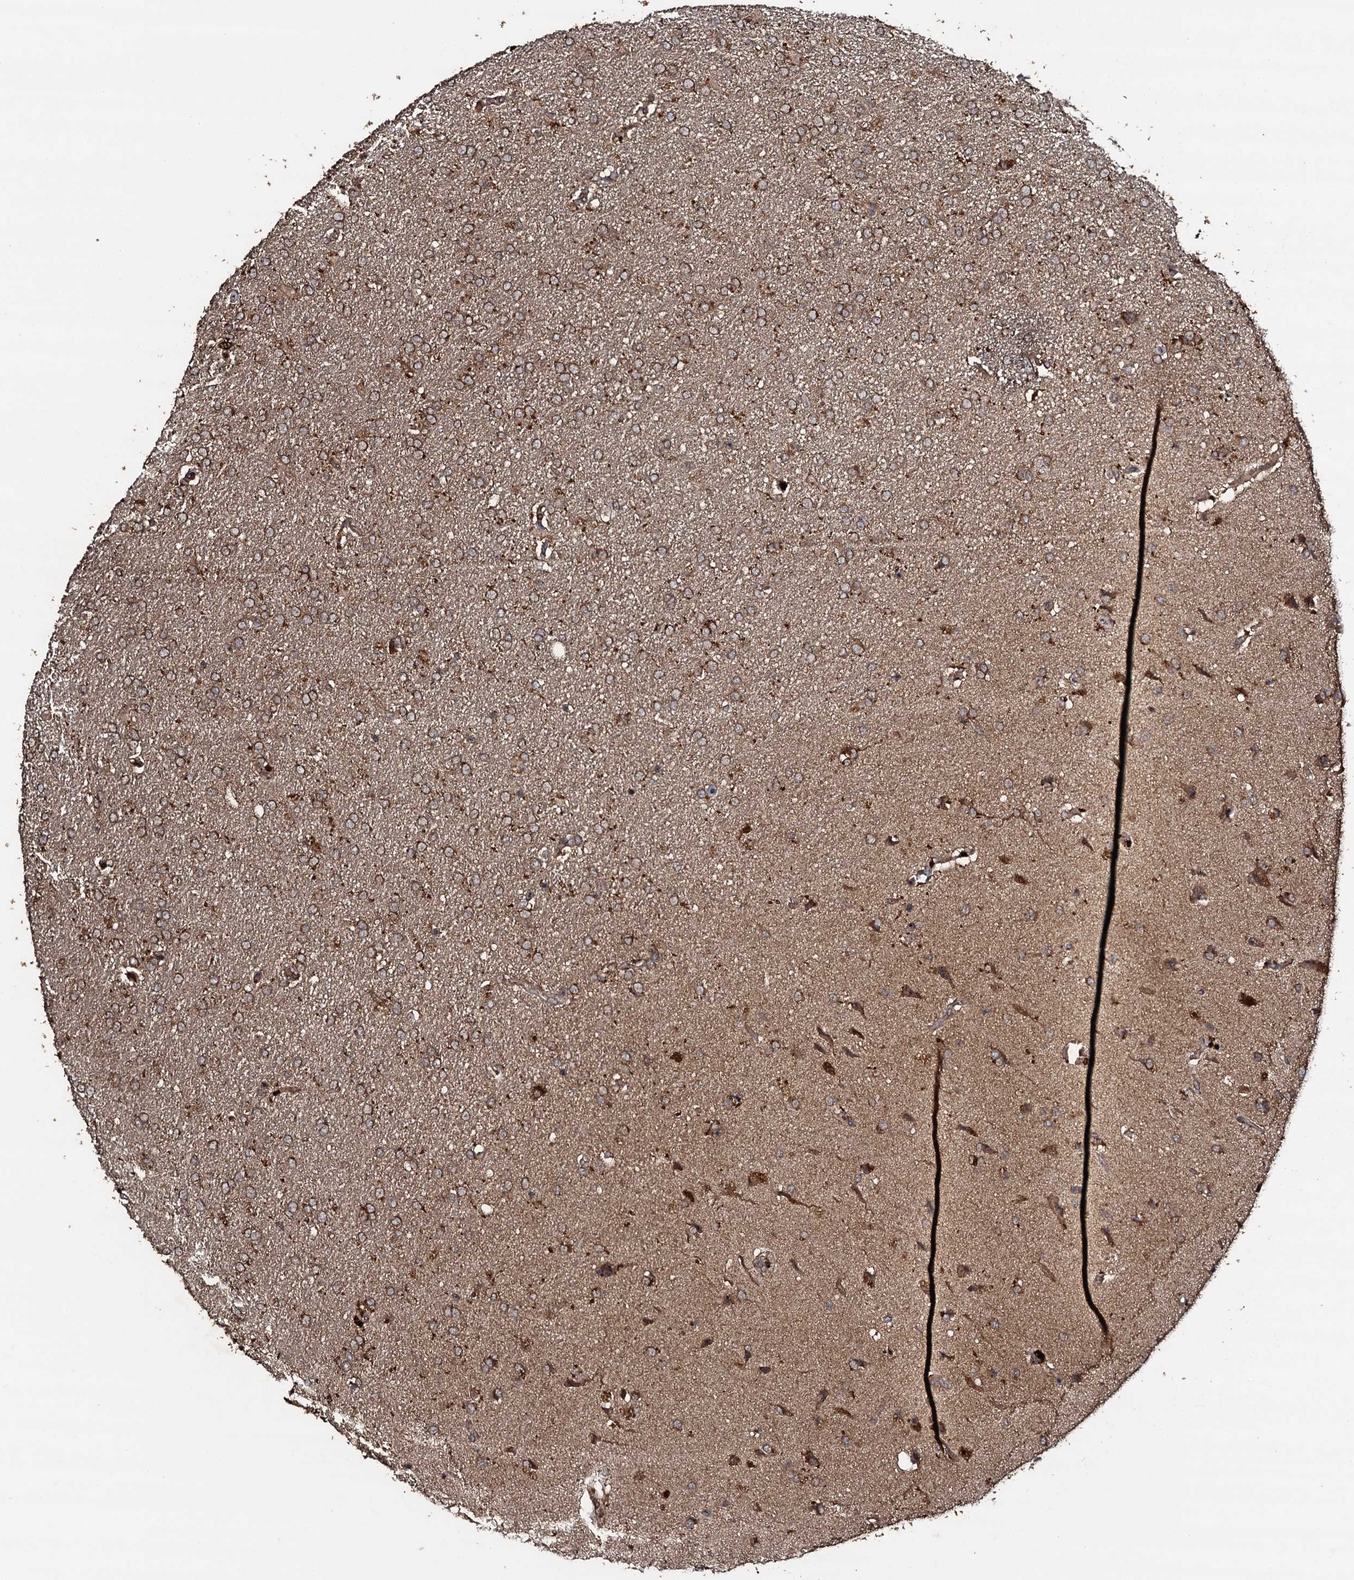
{"staining": {"intensity": "moderate", "quantity": ">75%", "location": "cytoplasmic/membranous"}, "tissue": "glioma", "cell_type": "Tumor cells", "image_type": "cancer", "snomed": [{"axis": "morphology", "description": "Glioma, malignant, High grade"}, {"axis": "topography", "description": "Brain"}], "caption": "Immunohistochemistry (IHC) (DAB) staining of human malignant glioma (high-grade) exhibits moderate cytoplasmic/membranous protein positivity in about >75% of tumor cells. (DAB IHC, brown staining for protein, blue staining for nuclei).", "gene": "ADGRG3", "patient": {"sex": "male", "age": 72}}